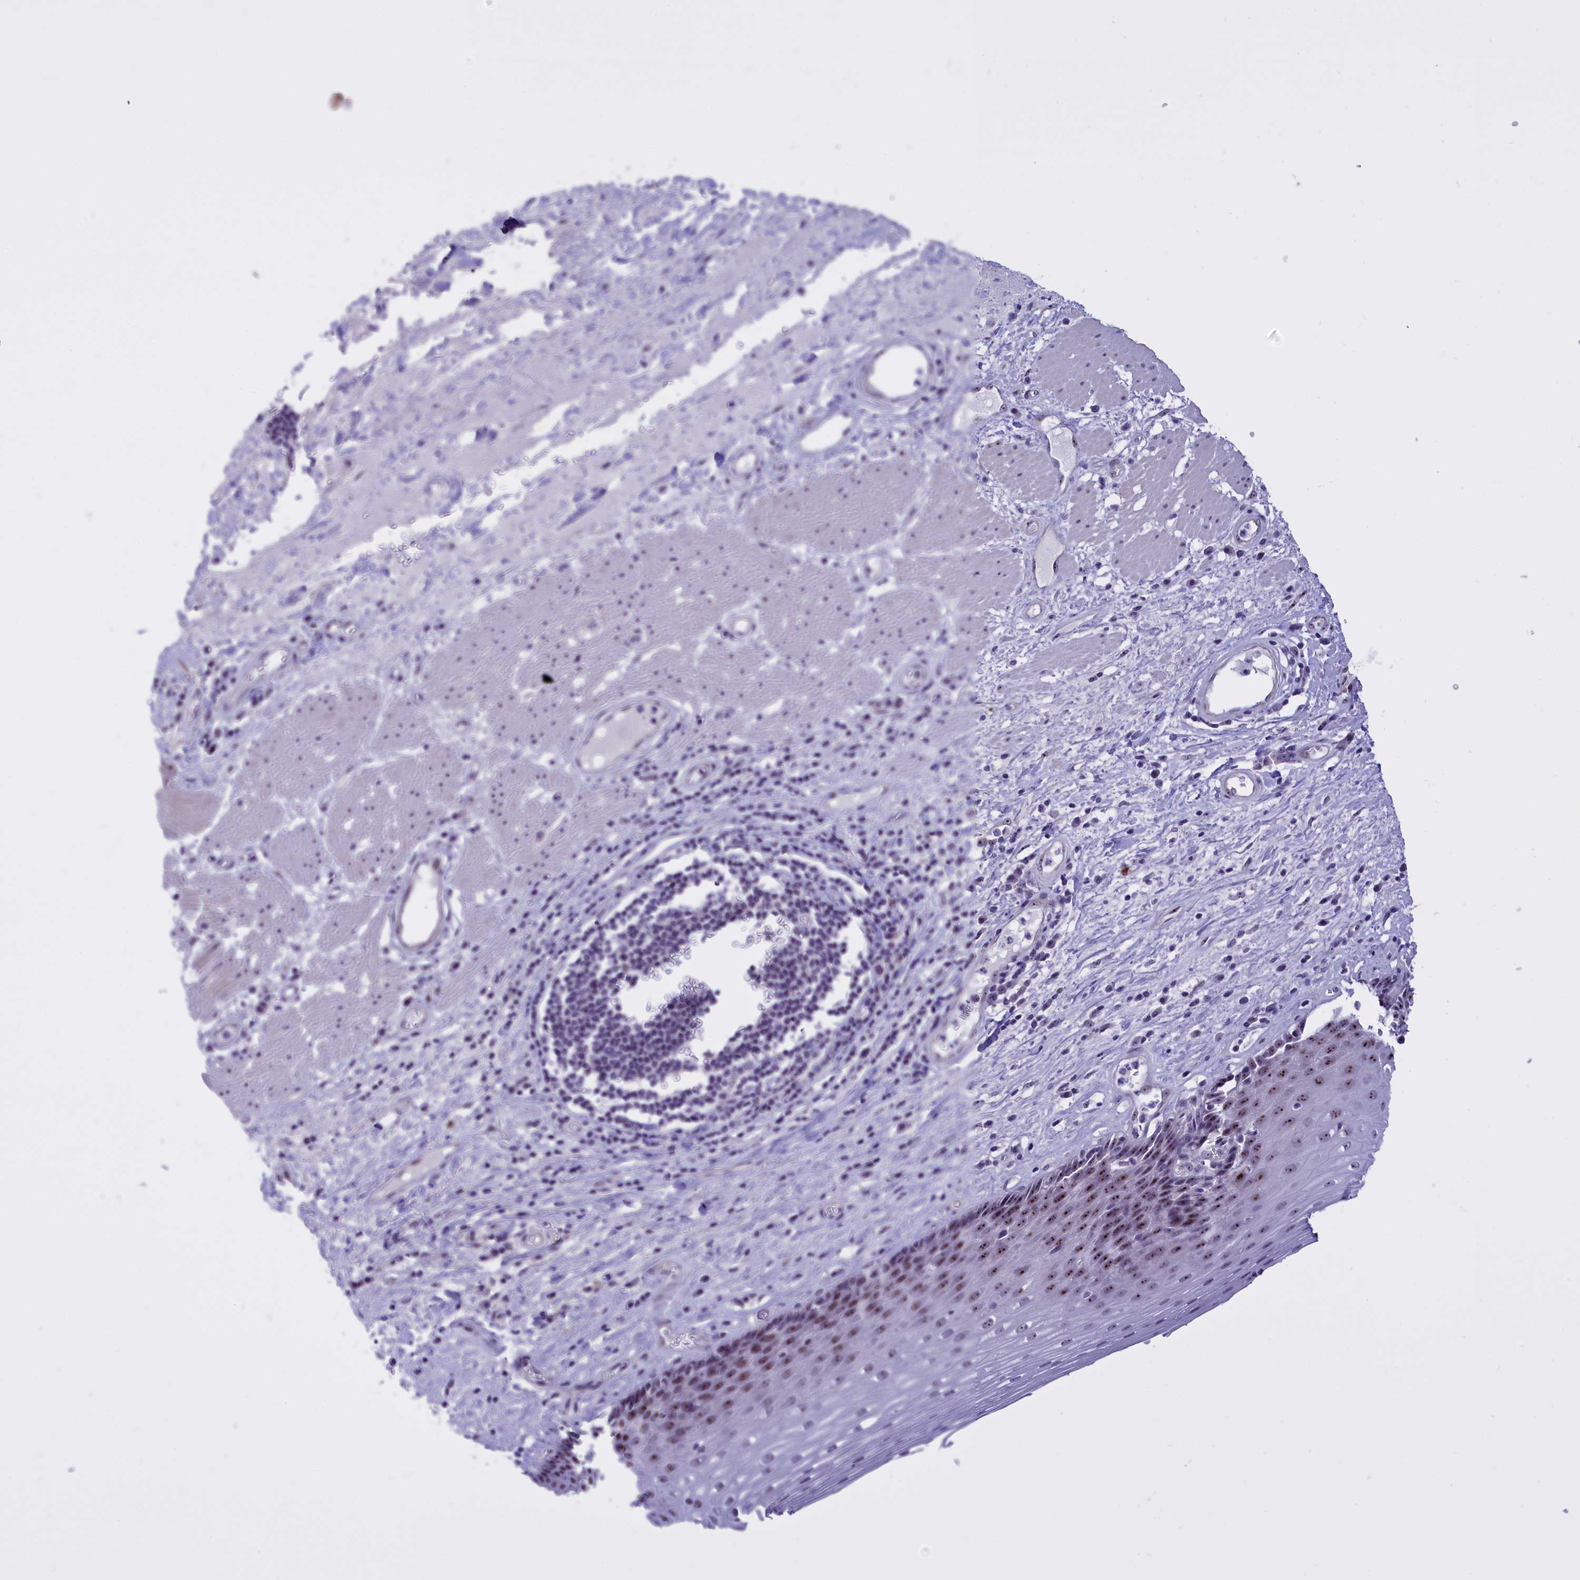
{"staining": {"intensity": "moderate", "quantity": ">75%", "location": "nuclear"}, "tissue": "esophagus", "cell_type": "Squamous epithelial cells", "image_type": "normal", "snomed": [{"axis": "morphology", "description": "Normal tissue, NOS"}, {"axis": "topography", "description": "Esophagus"}], "caption": "The histopathology image shows a brown stain indicating the presence of a protein in the nuclear of squamous epithelial cells in esophagus. The staining was performed using DAB (3,3'-diaminobenzidine), with brown indicating positive protein expression. Nuclei are stained blue with hematoxylin.", "gene": "TBL3", "patient": {"sex": "male", "age": 62}}